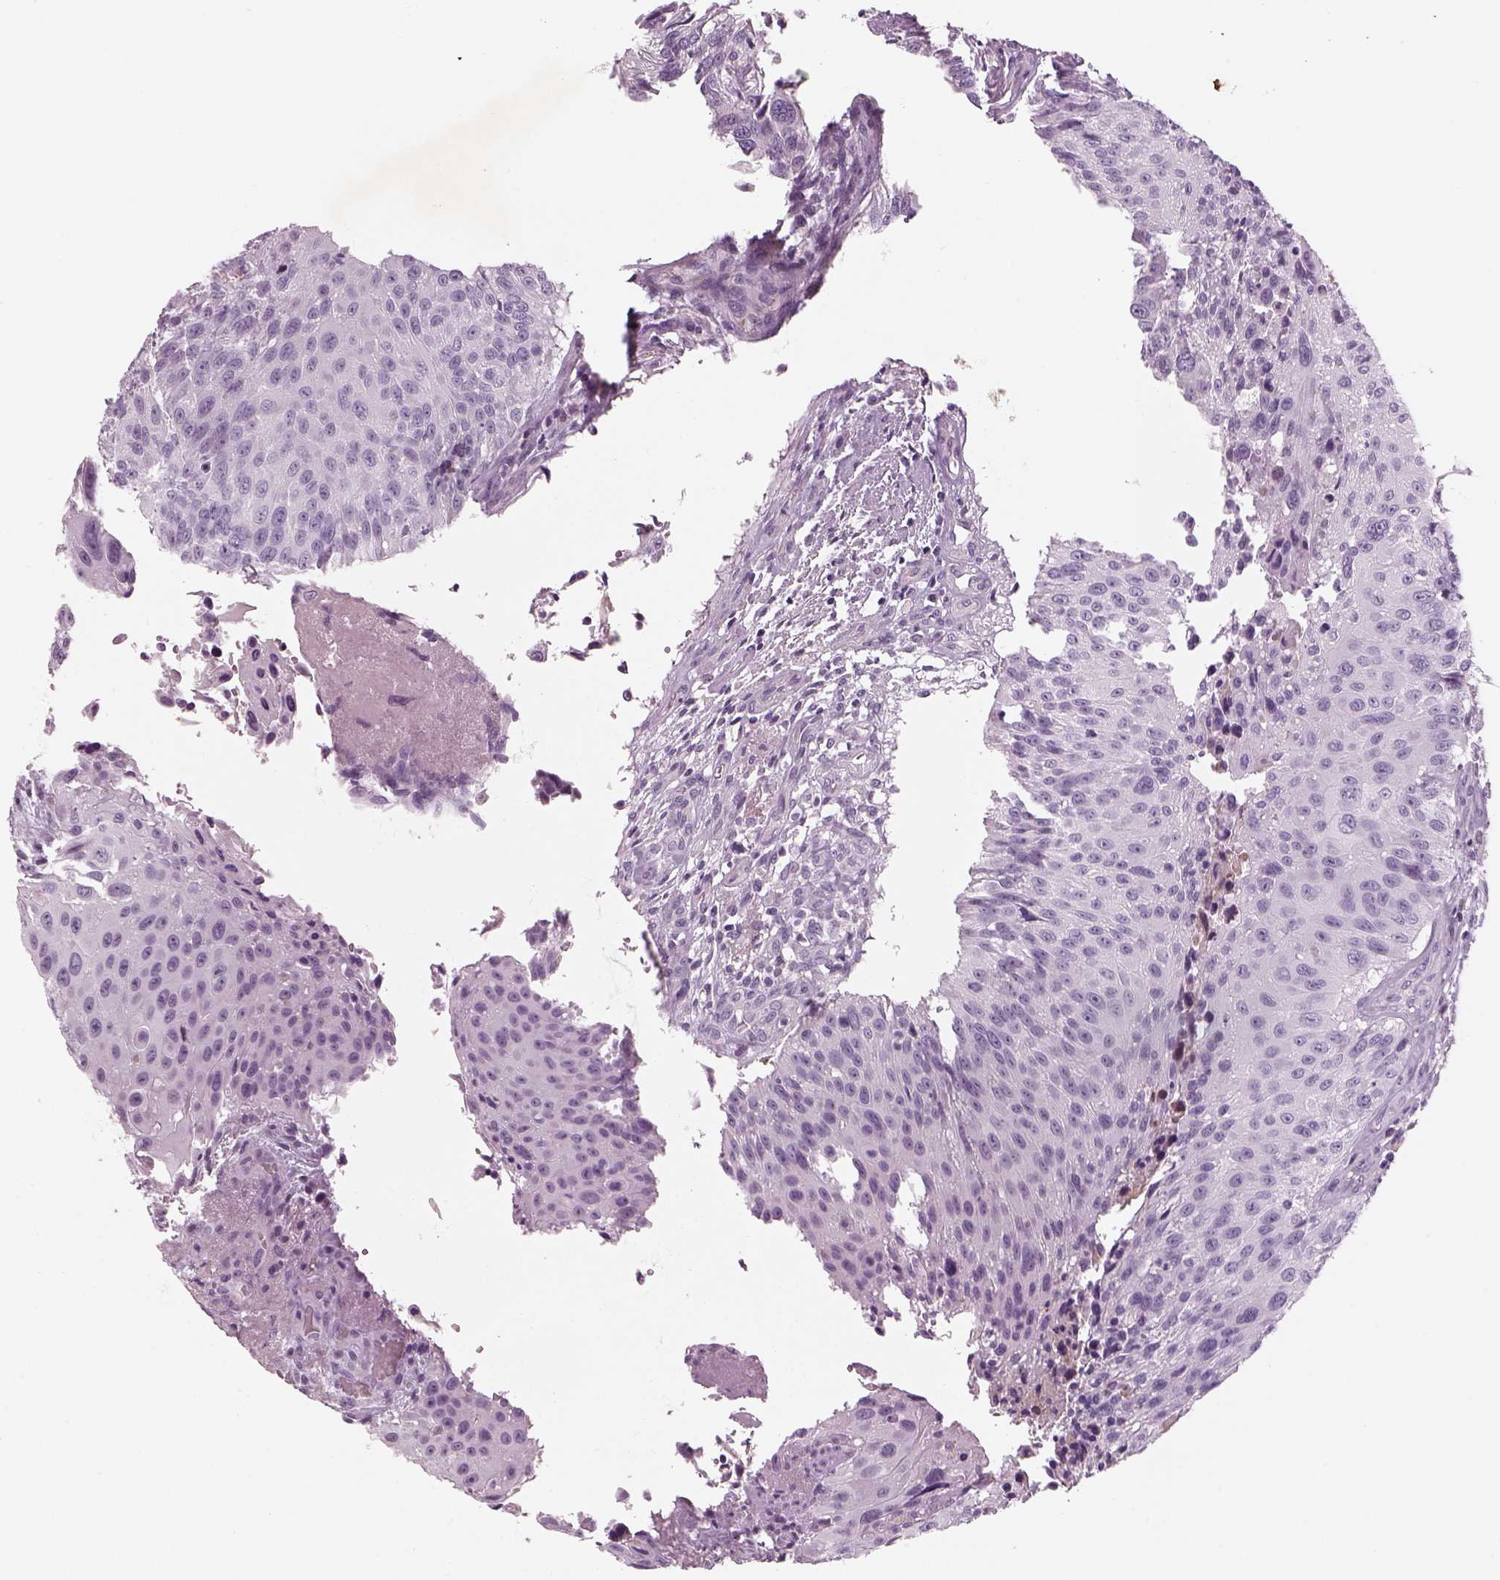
{"staining": {"intensity": "negative", "quantity": "none", "location": "none"}, "tissue": "urothelial cancer", "cell_type": "Tumor cells", "image_type": "cancer", "snomed": [{"axis": "morphology", "description": "Urothelial carcinoma, NOS"}, {"axis": "topography", "description": "Urinary bladder"}], "caption": "This is an immunohistochemistry micrograph of human transitional cell carcinoma. There is no staining in tumor cells.", "gene": "PABPC1L2B", "patient": {"sex": "male", "age": 55}}